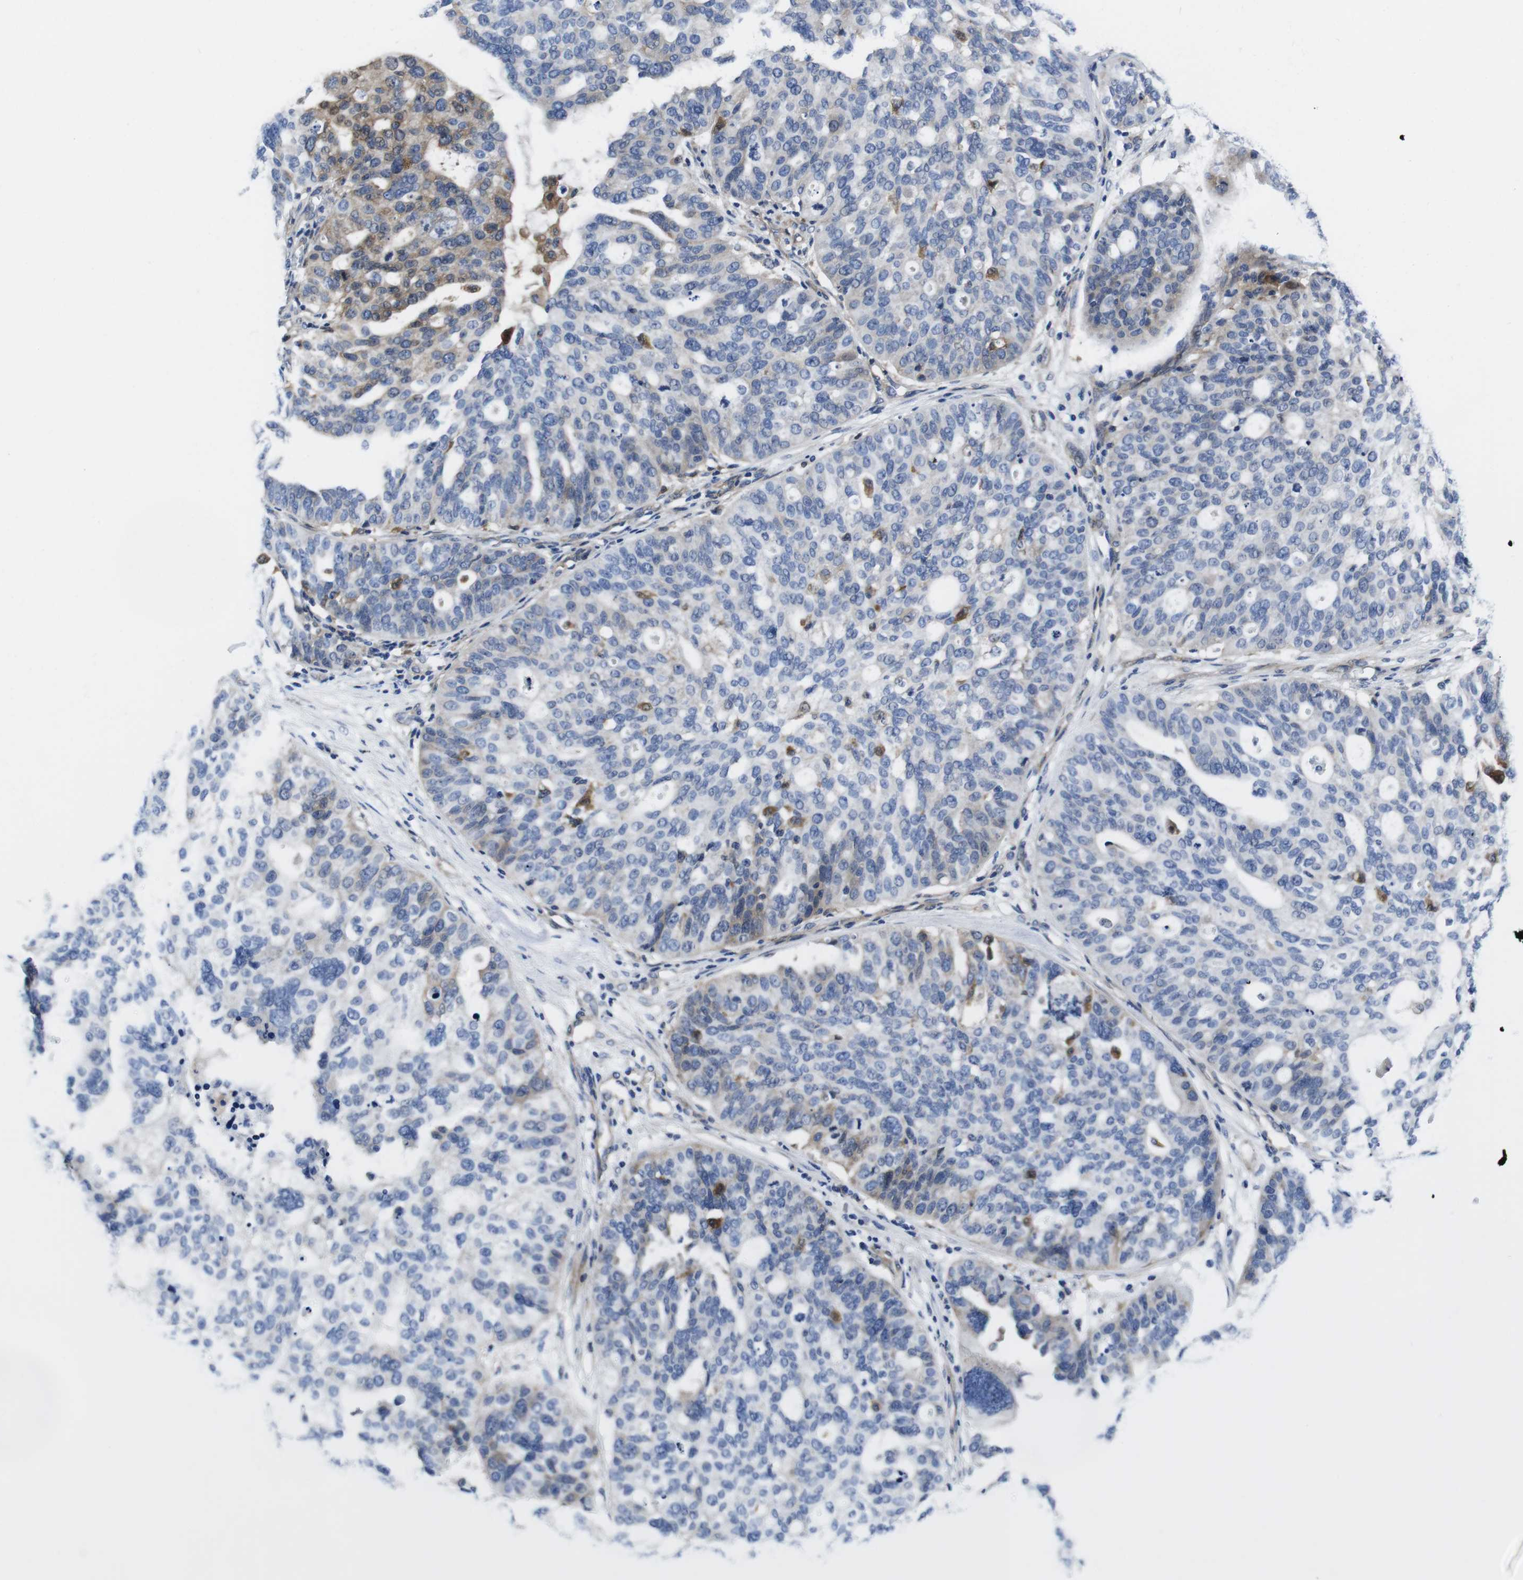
{"staining": {"intensity": "weak", "quantity": "<25%", "location": "cytoplasmic/membranous"}, "tissue": "ovarian cancer", "cell_type": "Tumor cells", "image_type": "cancer", "snomed": [{"axis": "morphology", "description": "Cystadenocarcinoma, serous, NOS"}, {"axis": "topography", "description": "Ovary"}], "caption": "This photomicrograph is of ovarian cancer (serous cystadenocarcinoma) stained with IHC to label a protein in brown with the nuclei are counter-stained blue. There is no expression in tumor cells. The staining is performed using DAB brown chromogen with nuclei counter-stained in using hematoxylin.", "gene": "EIF4A1", "patient": {"sex": "female", "age": 59}}